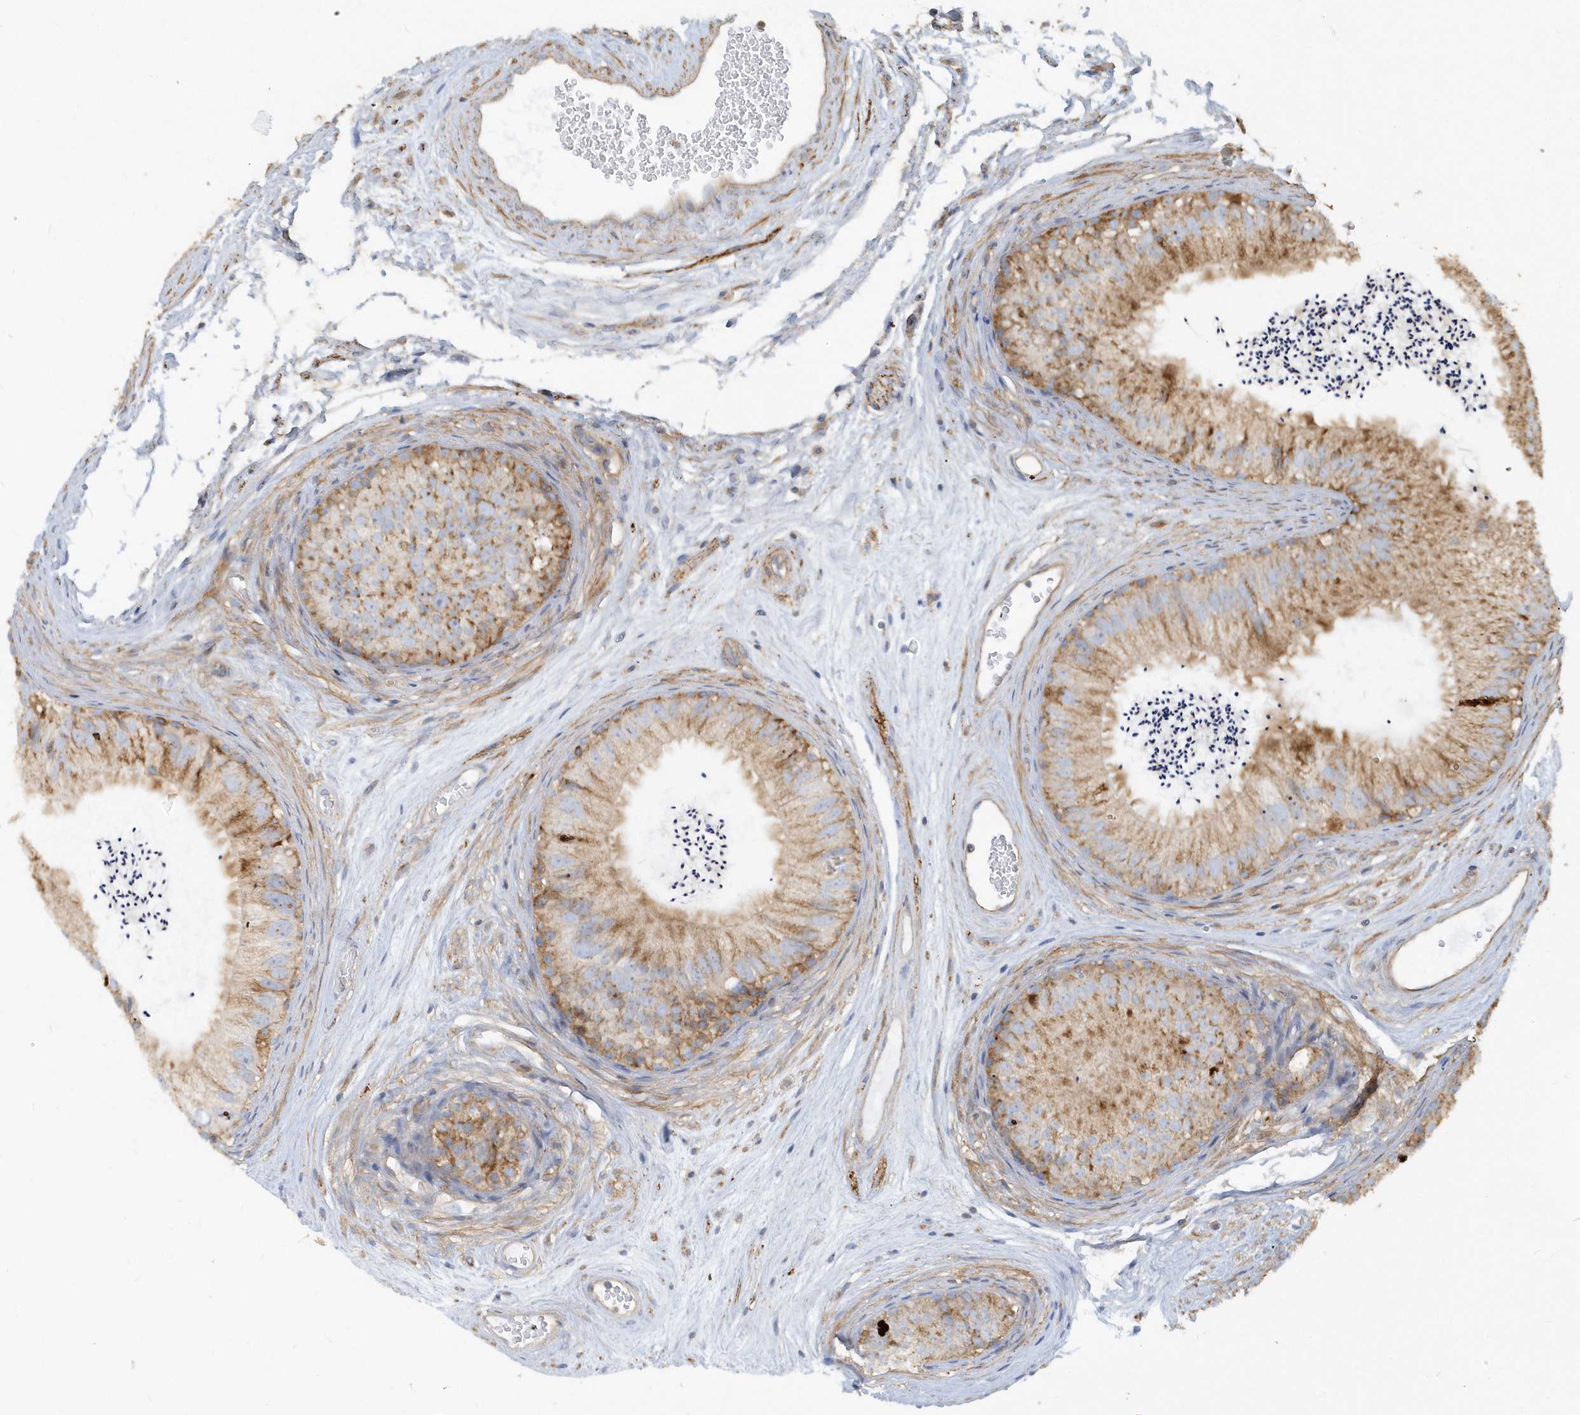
{"staining": {"intensity": "moderate", "quantity": "<25%", "location": "cytoplasmic/membranous"}, "tissue": "epididymis", "cell_type": "Glandular cells", "image_type": "normal", "snomed": [{"axis": "morphology", "description": "Normal tissue, NOS"}, {"axis": "topography", "description": "Epididymis"}], "caption": "DAB (3,3'-diaminobenzidine) immunohistochemical staining of benign human epididymis reveals moderate cytoplasmic/membranous protein staining in about <25% of glandular cells.", "gene": "TRAIP", "patient": {"sex": "male", "age": 77}}